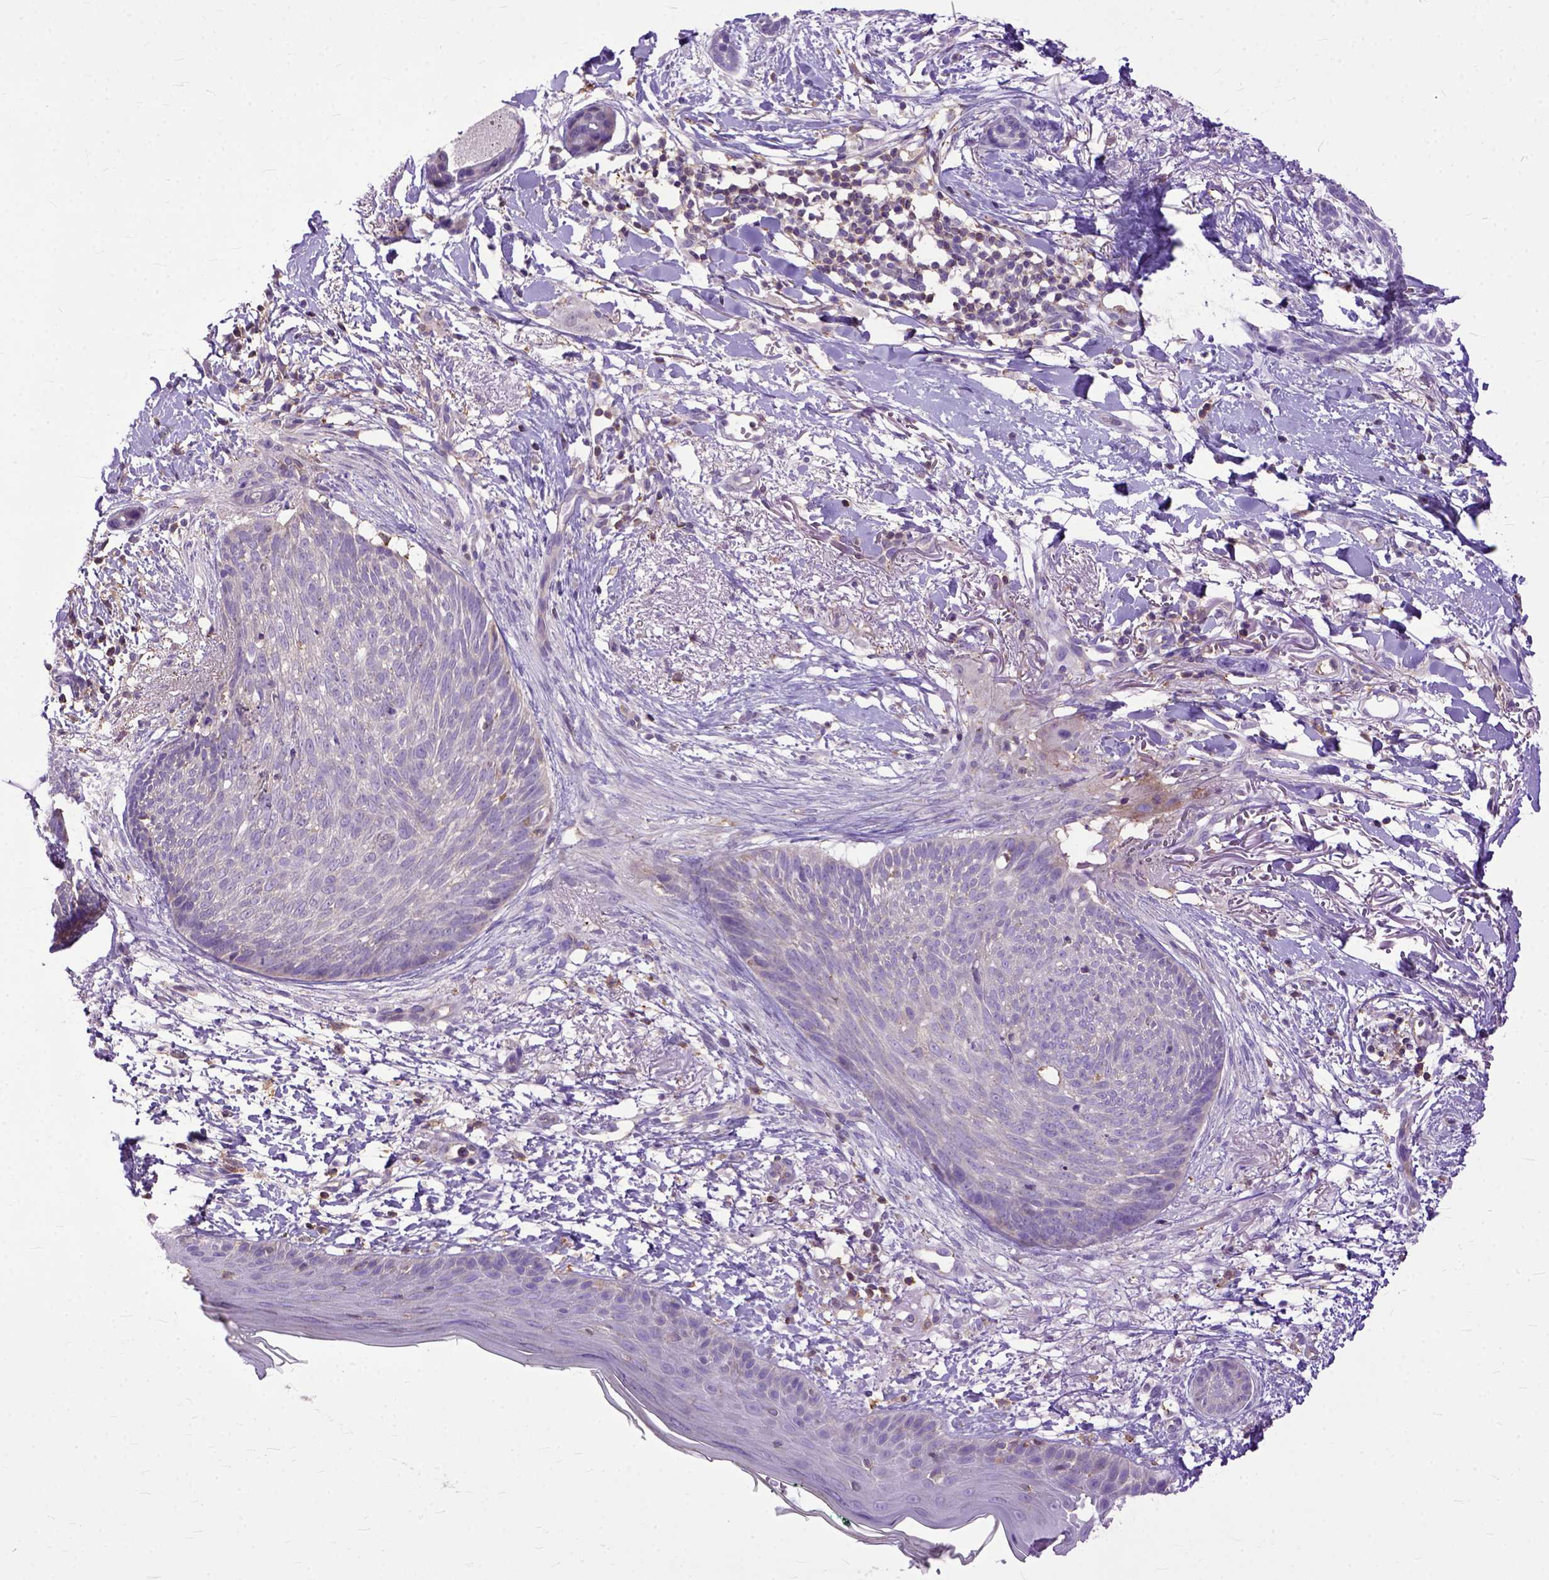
{"staining": {"intensity": "negative", "quantity": "none", "location": "none"}, "tissue": "skin cancer", "cell_type": "Tumor cells", "image_type": "cancer", "snomed": [{"axis": "morphology", "description": "Normal tissue, NOS"}, {"axis": "morphology", "description": "Basal cell carcinoma"}, {"axis": "topography", "description": "Skin"}], "caption": "This image is of basal cell carcinoma (skin) stained with IHC to label a protein in brown with the nuclei are counter-stained blue. There is no staining in tumor cells.", "gene": "NAMPT", "patient": {"sex": "male", "age": 84}}